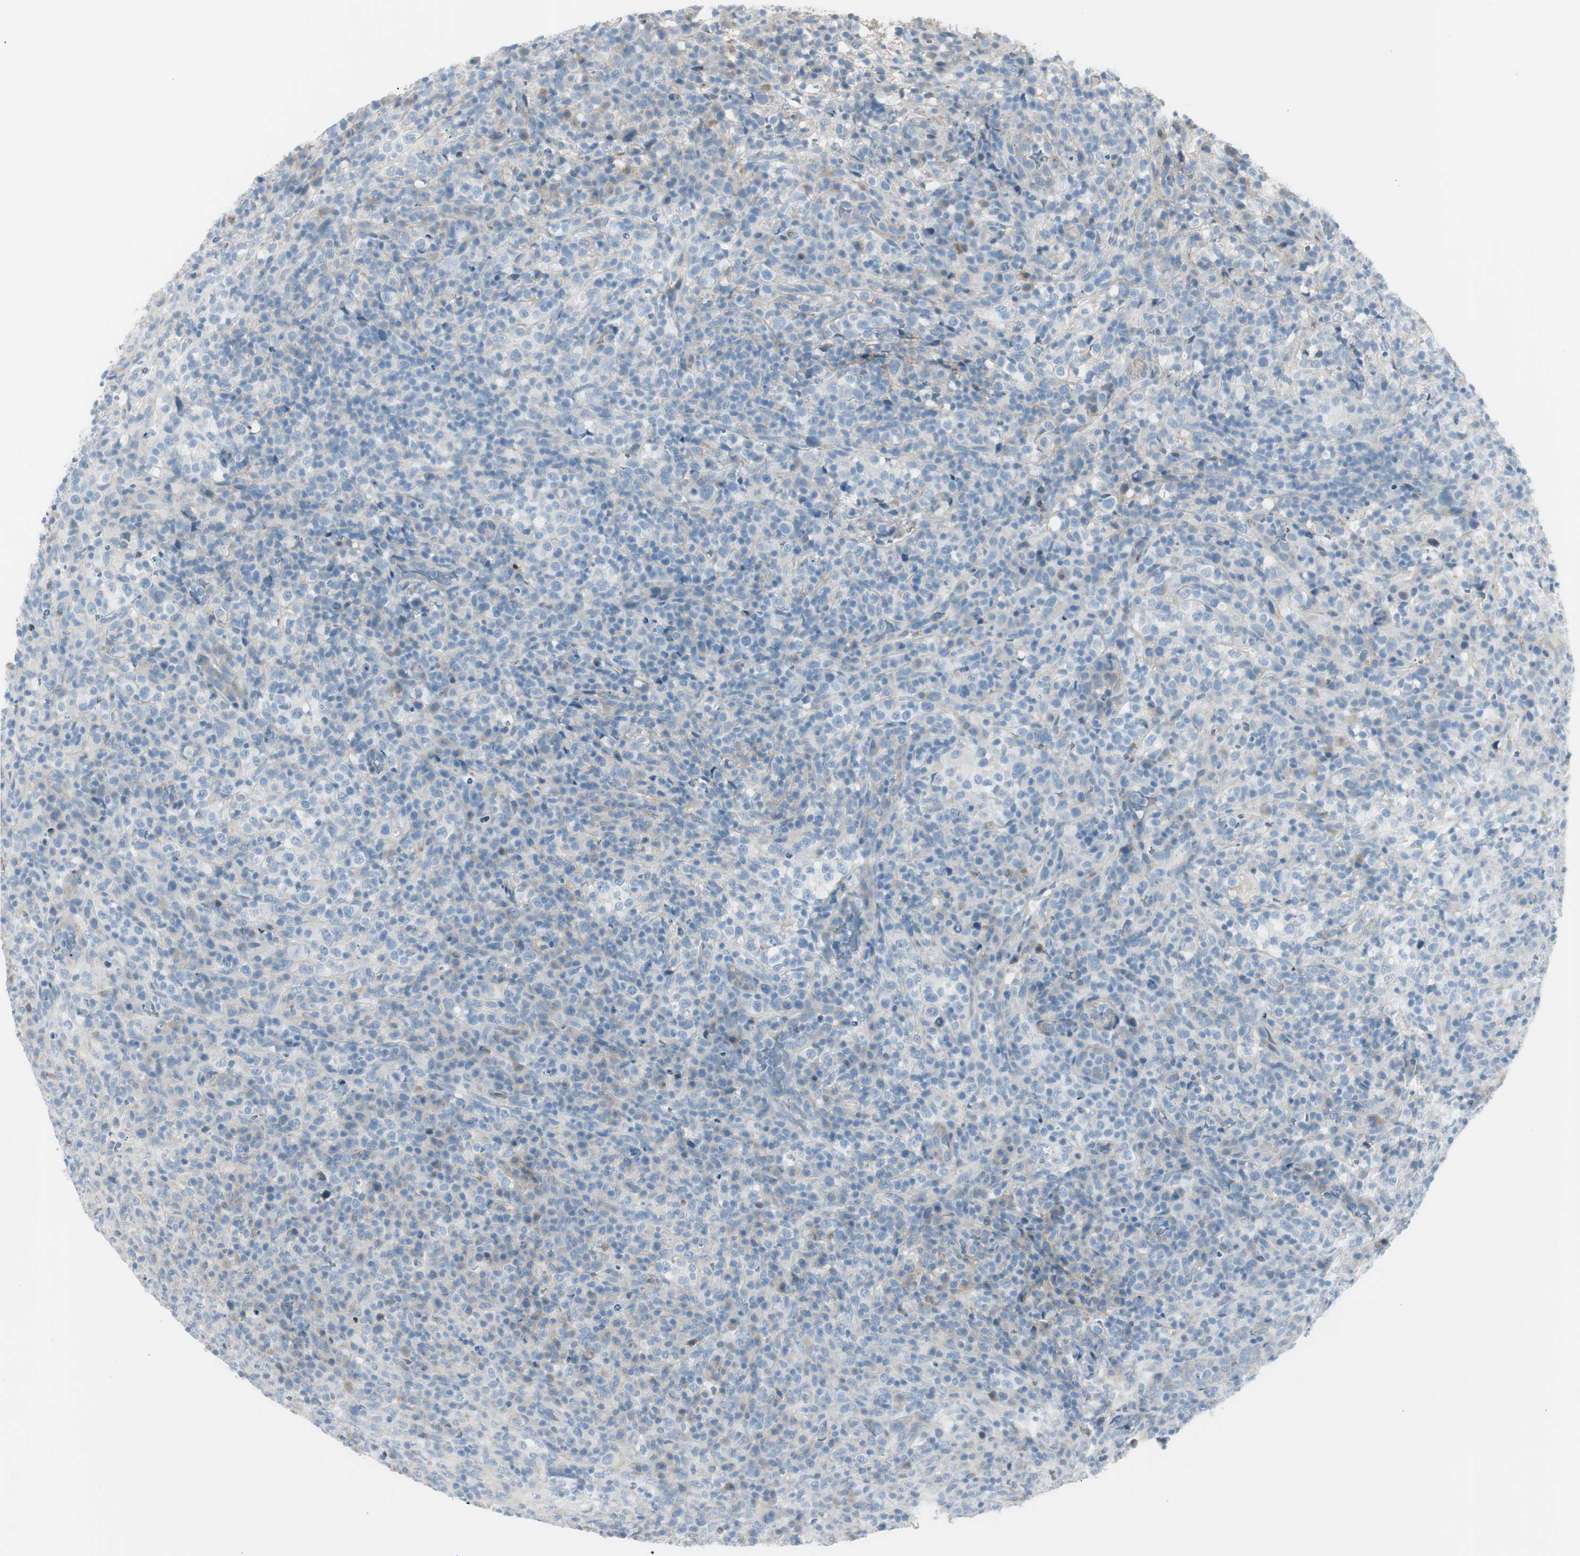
{"staining": {"intensity": "negative", "quantity": "none", "location": "none"}, "tissue": "lymphoma", "cell_type": "Tumor cells", "image_type": "cancer", "snomed": [{"axis": "morphology", "description": "Malignant lymphoma, non-Hodgkin's type, High grade"}, {"axis": "topography", "description": "Lymph node"}], "caption": "This is a histopathology image of immunohistochemistry (IHC) staining of lymphoma, which shows no staining in tumor cells.", "gene": "CACNA2D1", "patient": {"sex": "female", "age": 76}}